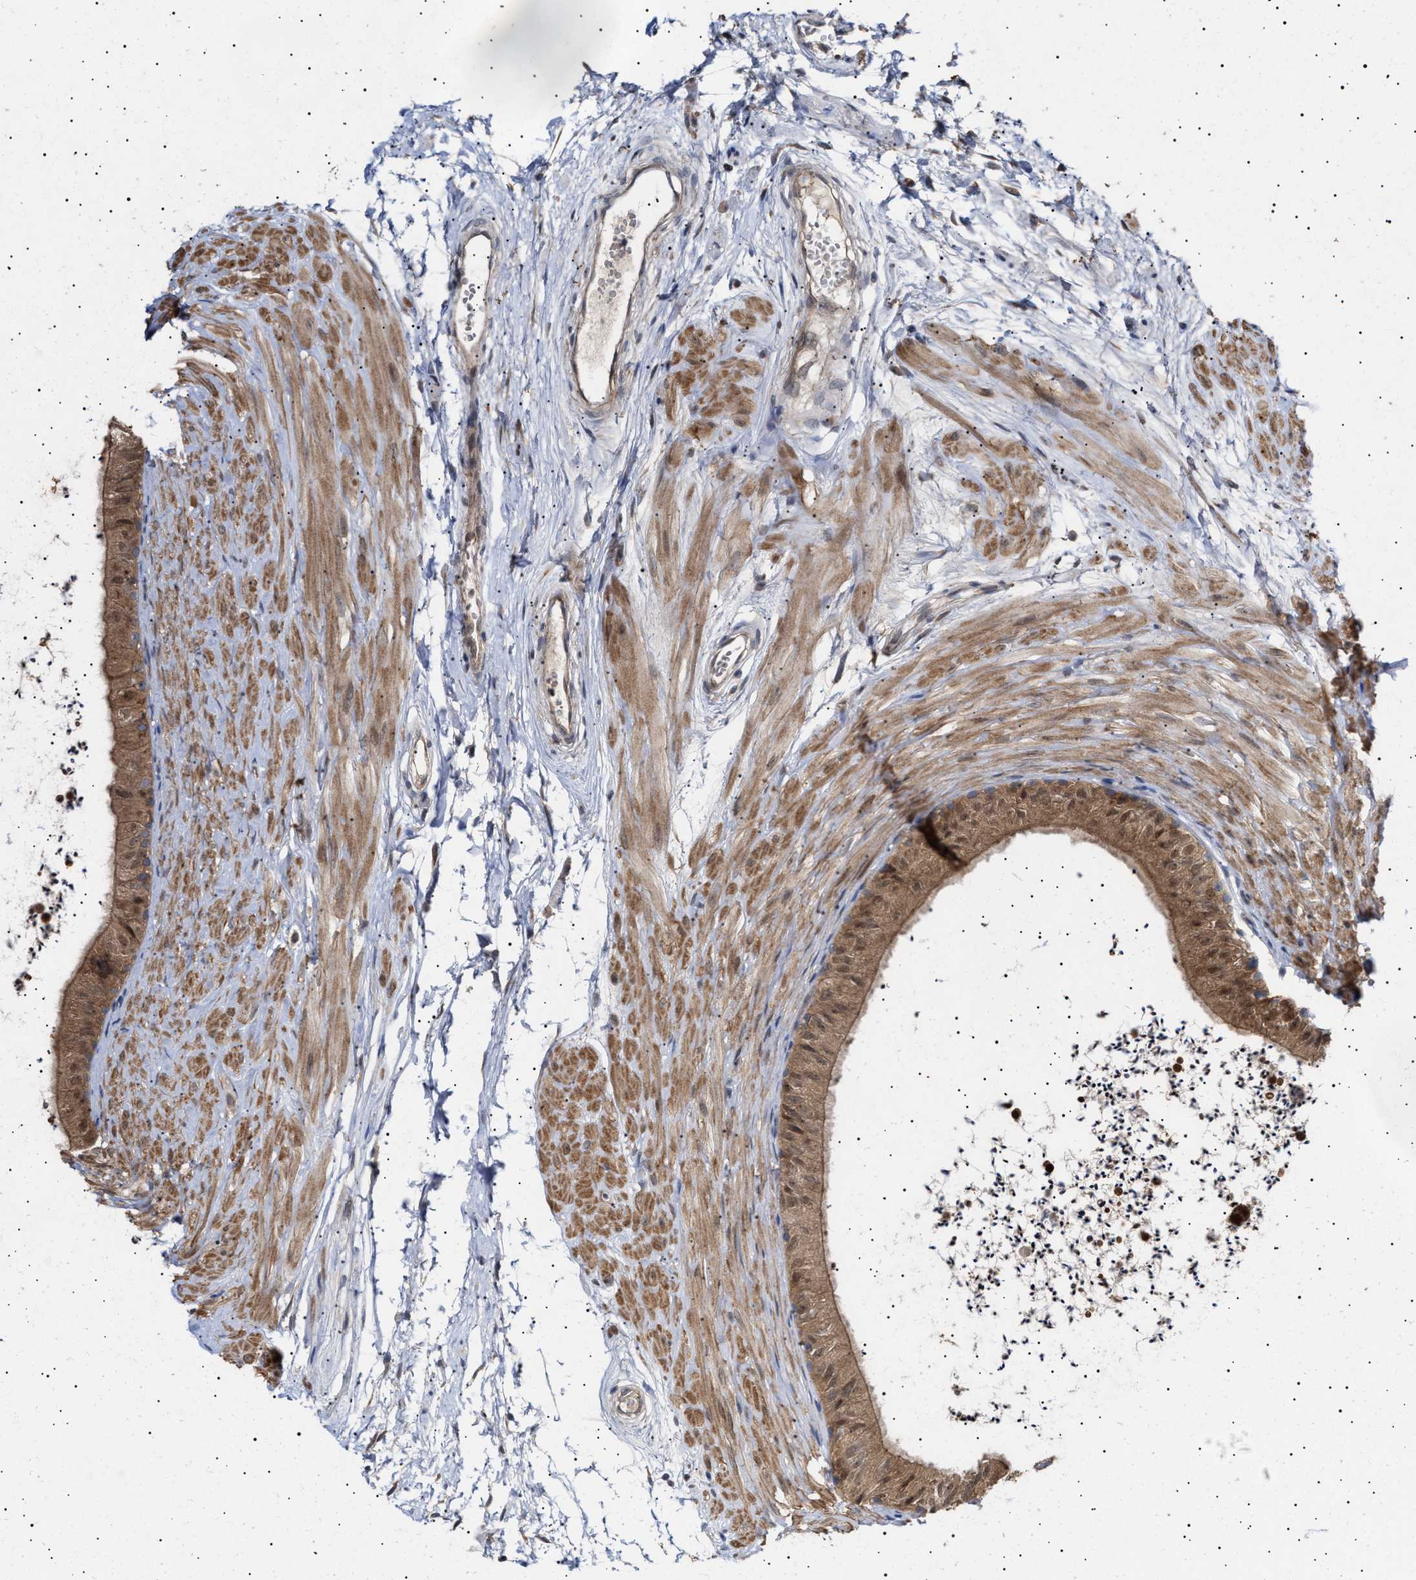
{"staining": {"intensity": "moderate", "quantity": ">75%", "location": "cytoplasmic/membranous"}, "tissue": "epididymis", "cell_type": "Glandular cells", "image_type": "normal", "snomed": [{"axis": "morphology", "description": "Normal tissue, NOS"}, {"axis": "topography", "description": "Epididymis"}], "caption": "Glandular cells exhibit medium levels of moderate cytoplasmic/membranous positivity in about >75% of cells in benign epididymis.", "gene": "NPLOC4", "patient": {"sex": "male", "age": 56}}